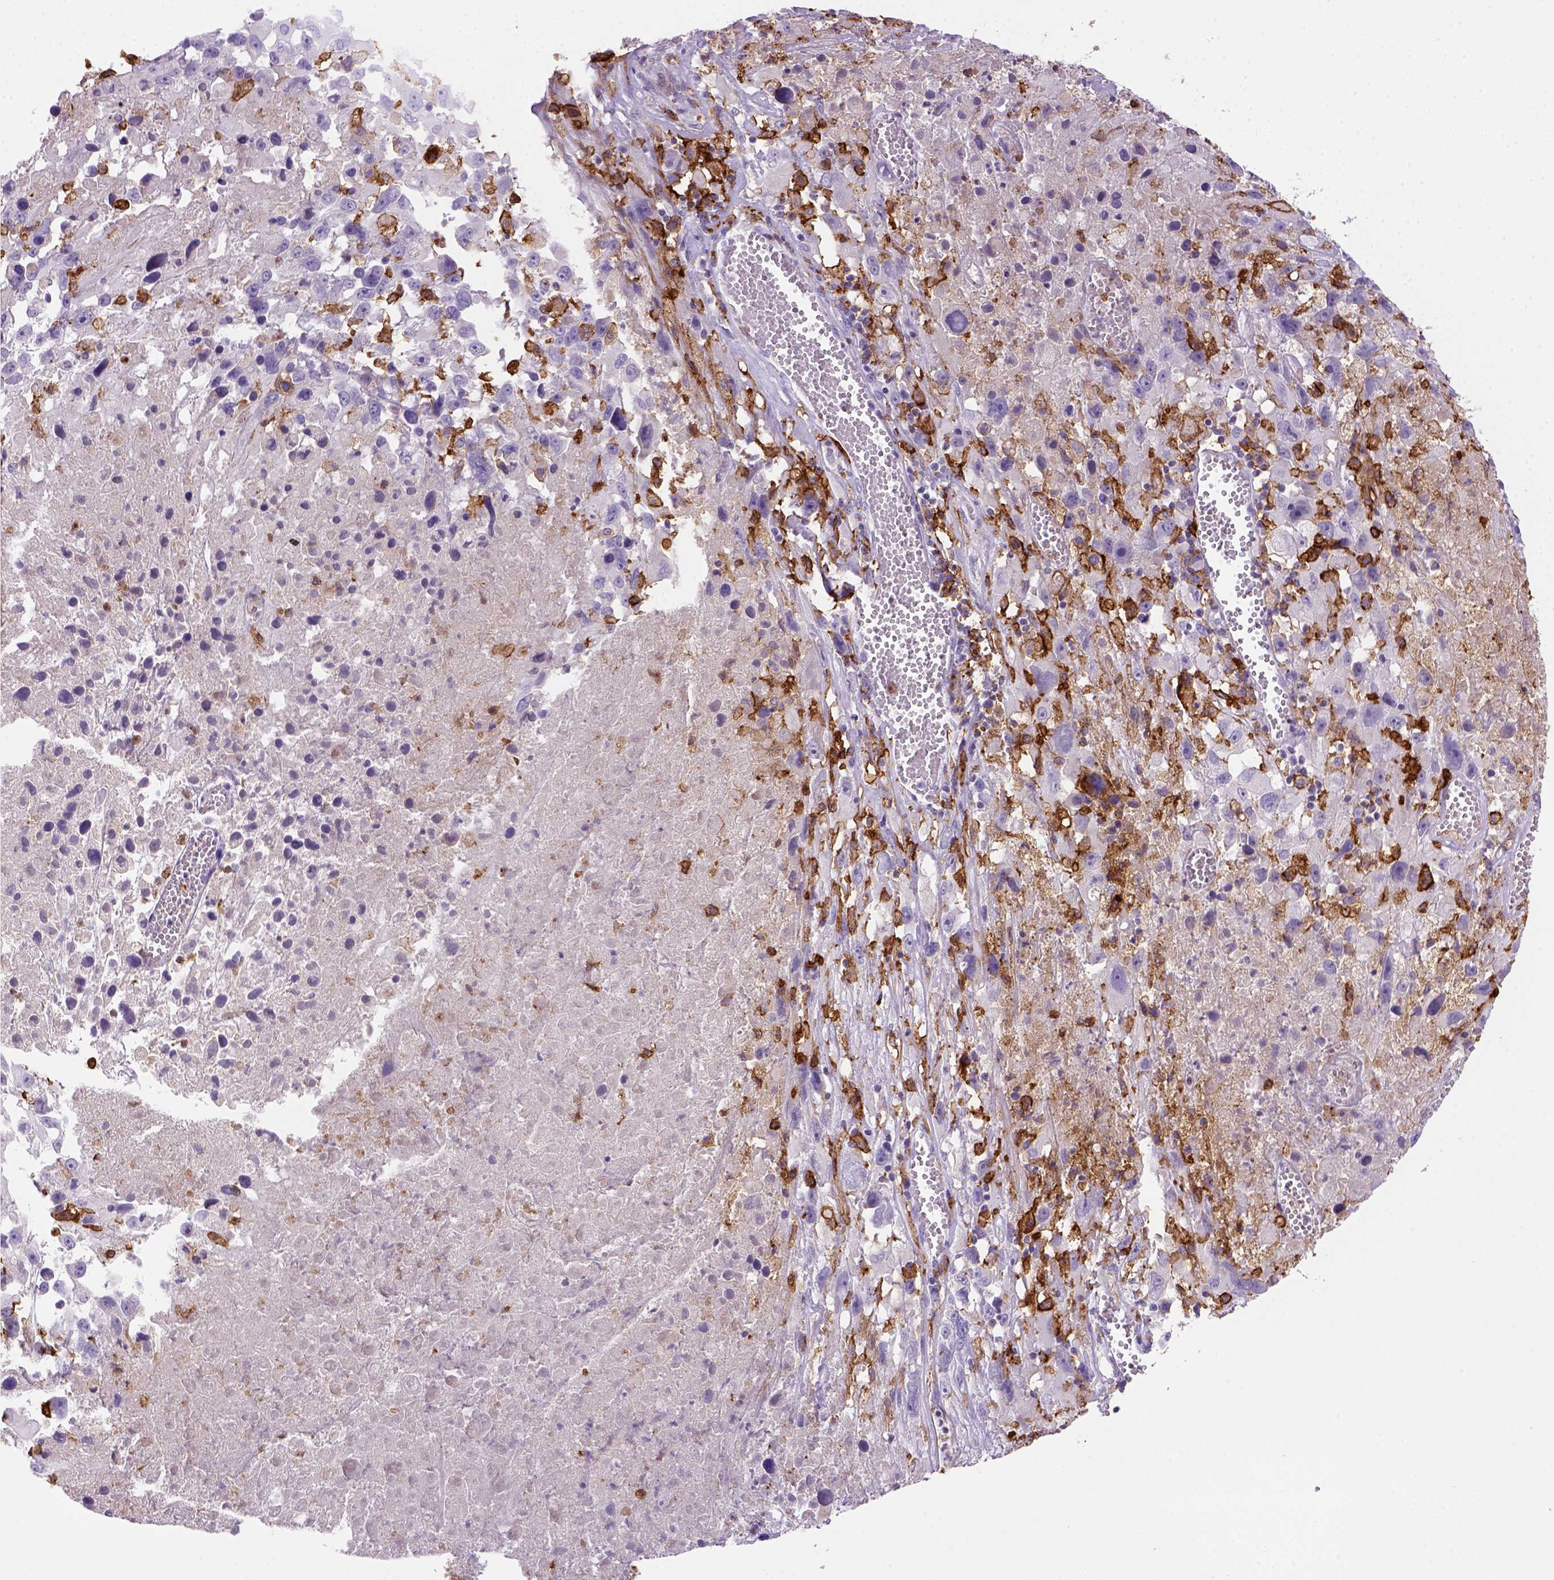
{"staining": {"intensity": "negative", "quantity": "none", "location": "none"}, "tissue": "melanoma", "cell_type": "Tumor cells", "image_type": "cancer", "snomed": [{"axis": "morphology", "description": "Malignant melanoma, Metastatic site"}, {"axis": "topography", "description": "Lymph node"}], "caption": "An immunohistochemistry histopathology image of melanoma is shown. There is no staining in tumor cells of melanoma.", "gene": "CD14", "patient": {"sex": "male", "age": 50}}